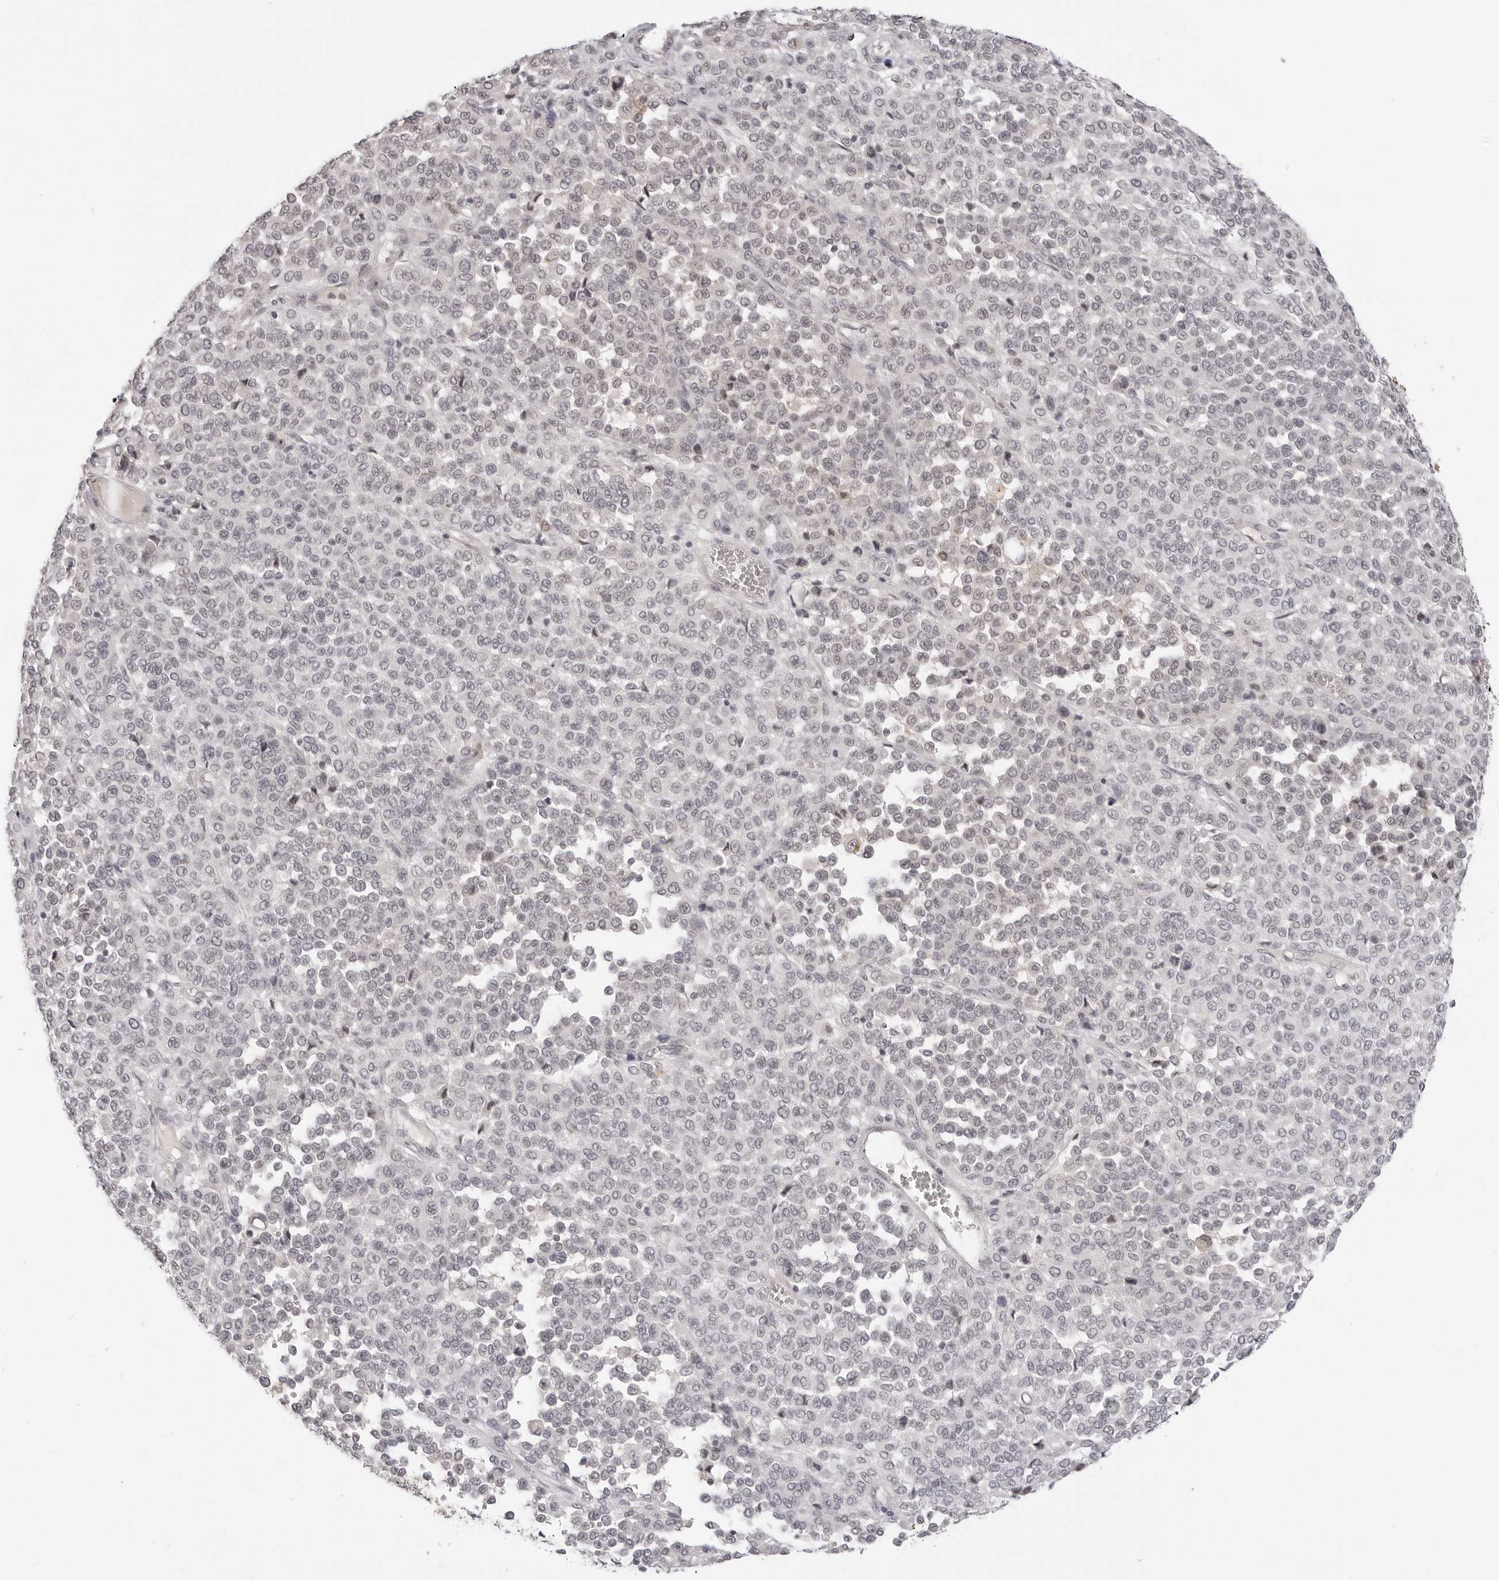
{"staining": {"intensity": "negative", "quantity": "none", "location": "none"}, "tissue": "melanoma", "cell_type": "Tumor cells", "image_type": "cancer", "snomed": [{"axis": "morphology", "description": "Malignant melanoma, Metastatic site"}, {"axis": "topography", "description": "Pancreas"}], "caption": "IHC of human melanoma exhibits no staining in tumor cells. (DAB (3,3'-diaminobenzidine) IHC visualized using brightfield microscopy, high magnification).", "gene": "STRADB", "patient": {"sex": "female", "age": 30}}